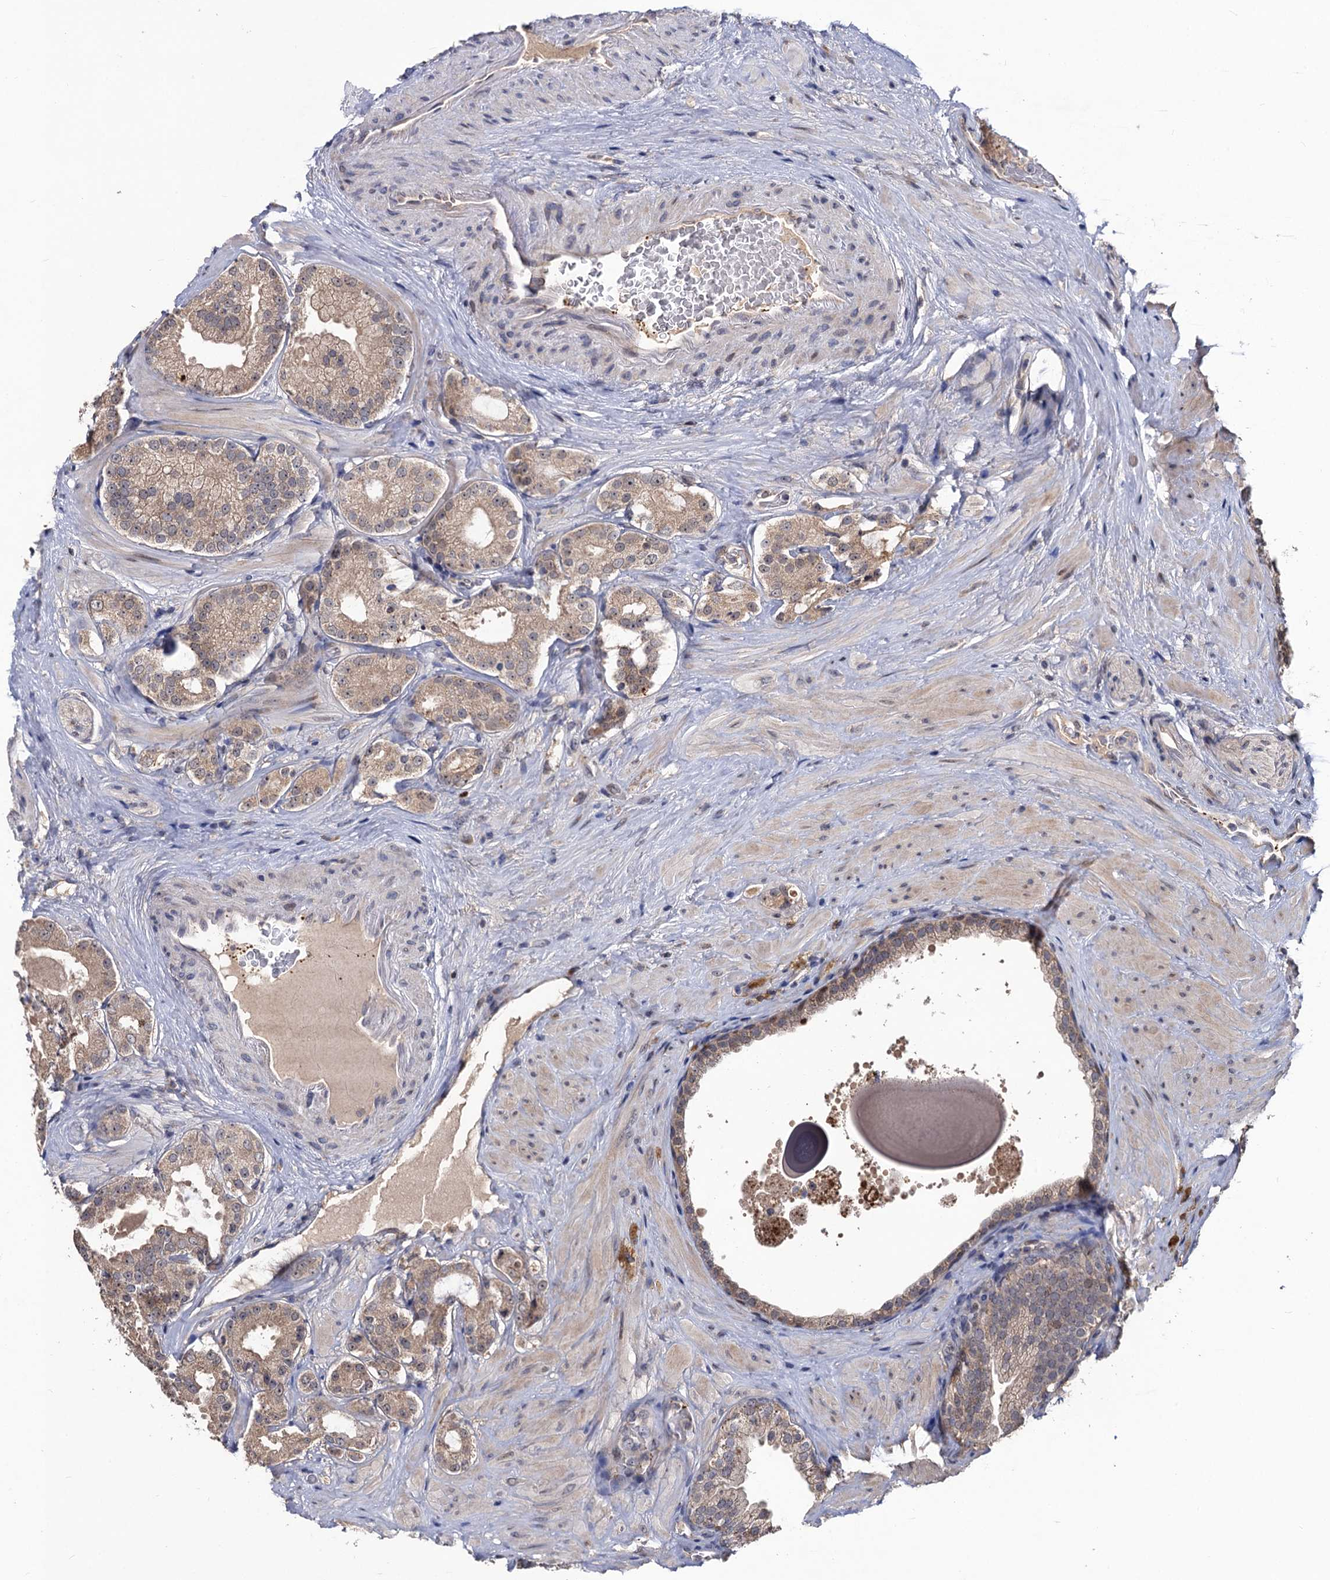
{"staining": {"intensity": "weak", "quantity": ">75%", "location": "cytoplasmic/membranous"}, "tissue": "prostate cancer", "cell_type": "Tumor cells", "image_type": "cancer", "snomed": [{"axis": "morphology", "description": "Adenocarcinoma, High grade"}, {"axis": "topography", "description": "Prostate"}], "caption": "Tumor cells demonstrate low levels of weak cytoplasmic/membranous positivity in about >75% of cells in adenocarcinoma (high-grade) (prostate).", "gene": "LRRC63", "patient": {"sex": "male", "age": 65}}